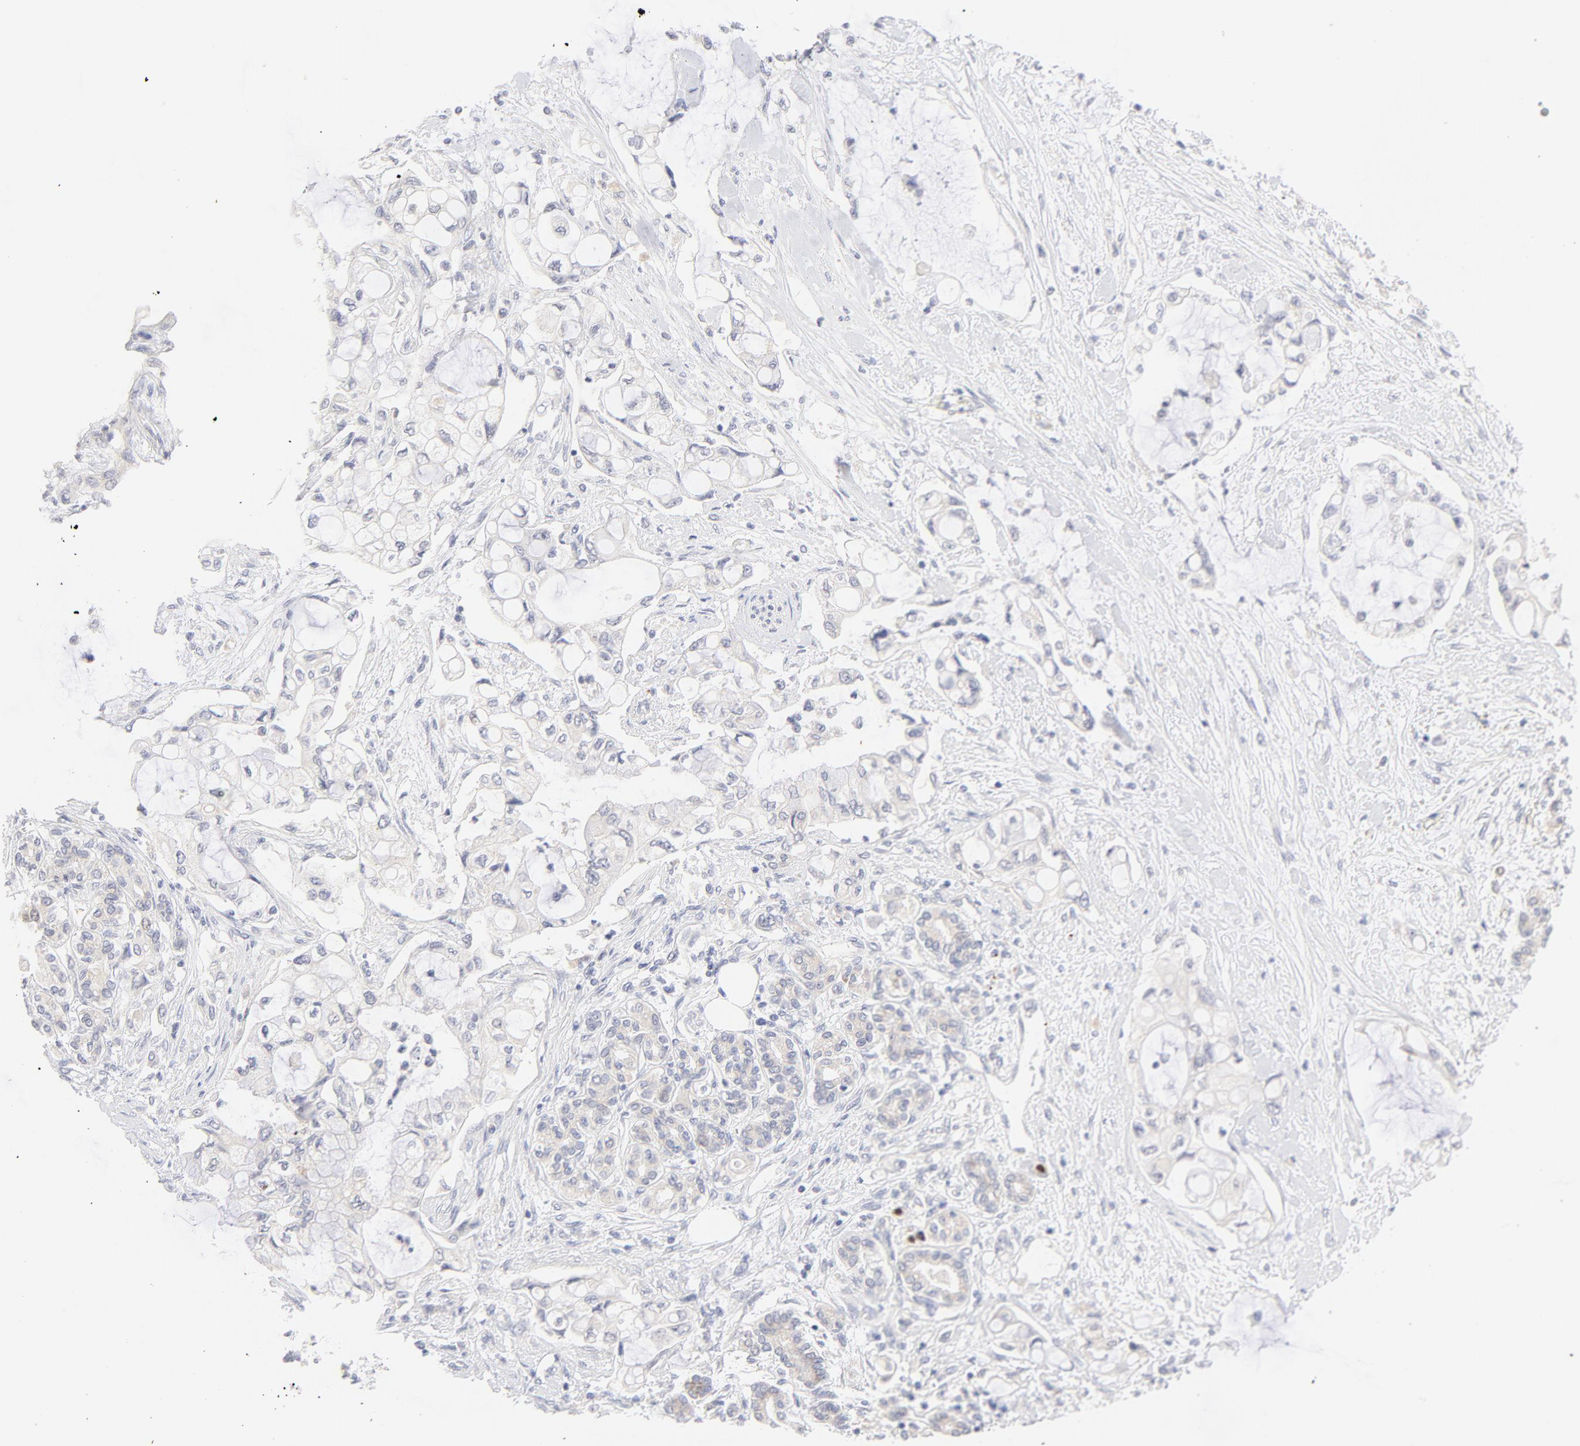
{"staining": {"intensity": "negative", "quantity": "none", "location": "none"}, "tissue": "pancreatic cancer", "cell_type": "Tumor cells", "image_type": "cancer", "snomed": [{"axis": "morphology", "description": "Adenocarcinoma, NOS"}, {"axis": "topography", "description": "Pancreas"}], "caption": "The micrograph demonstrates no significant staining in tumor cells of pancreatic cancer (adenocarcinoma). (Stains: DAB immunohistochemistry (IHC) with hematoxylin counter stain, Microscopy: brightfield microscopy at high magnification).", "gene": "NKX2-2", "patient": {"sex": "female", "age": 70}}